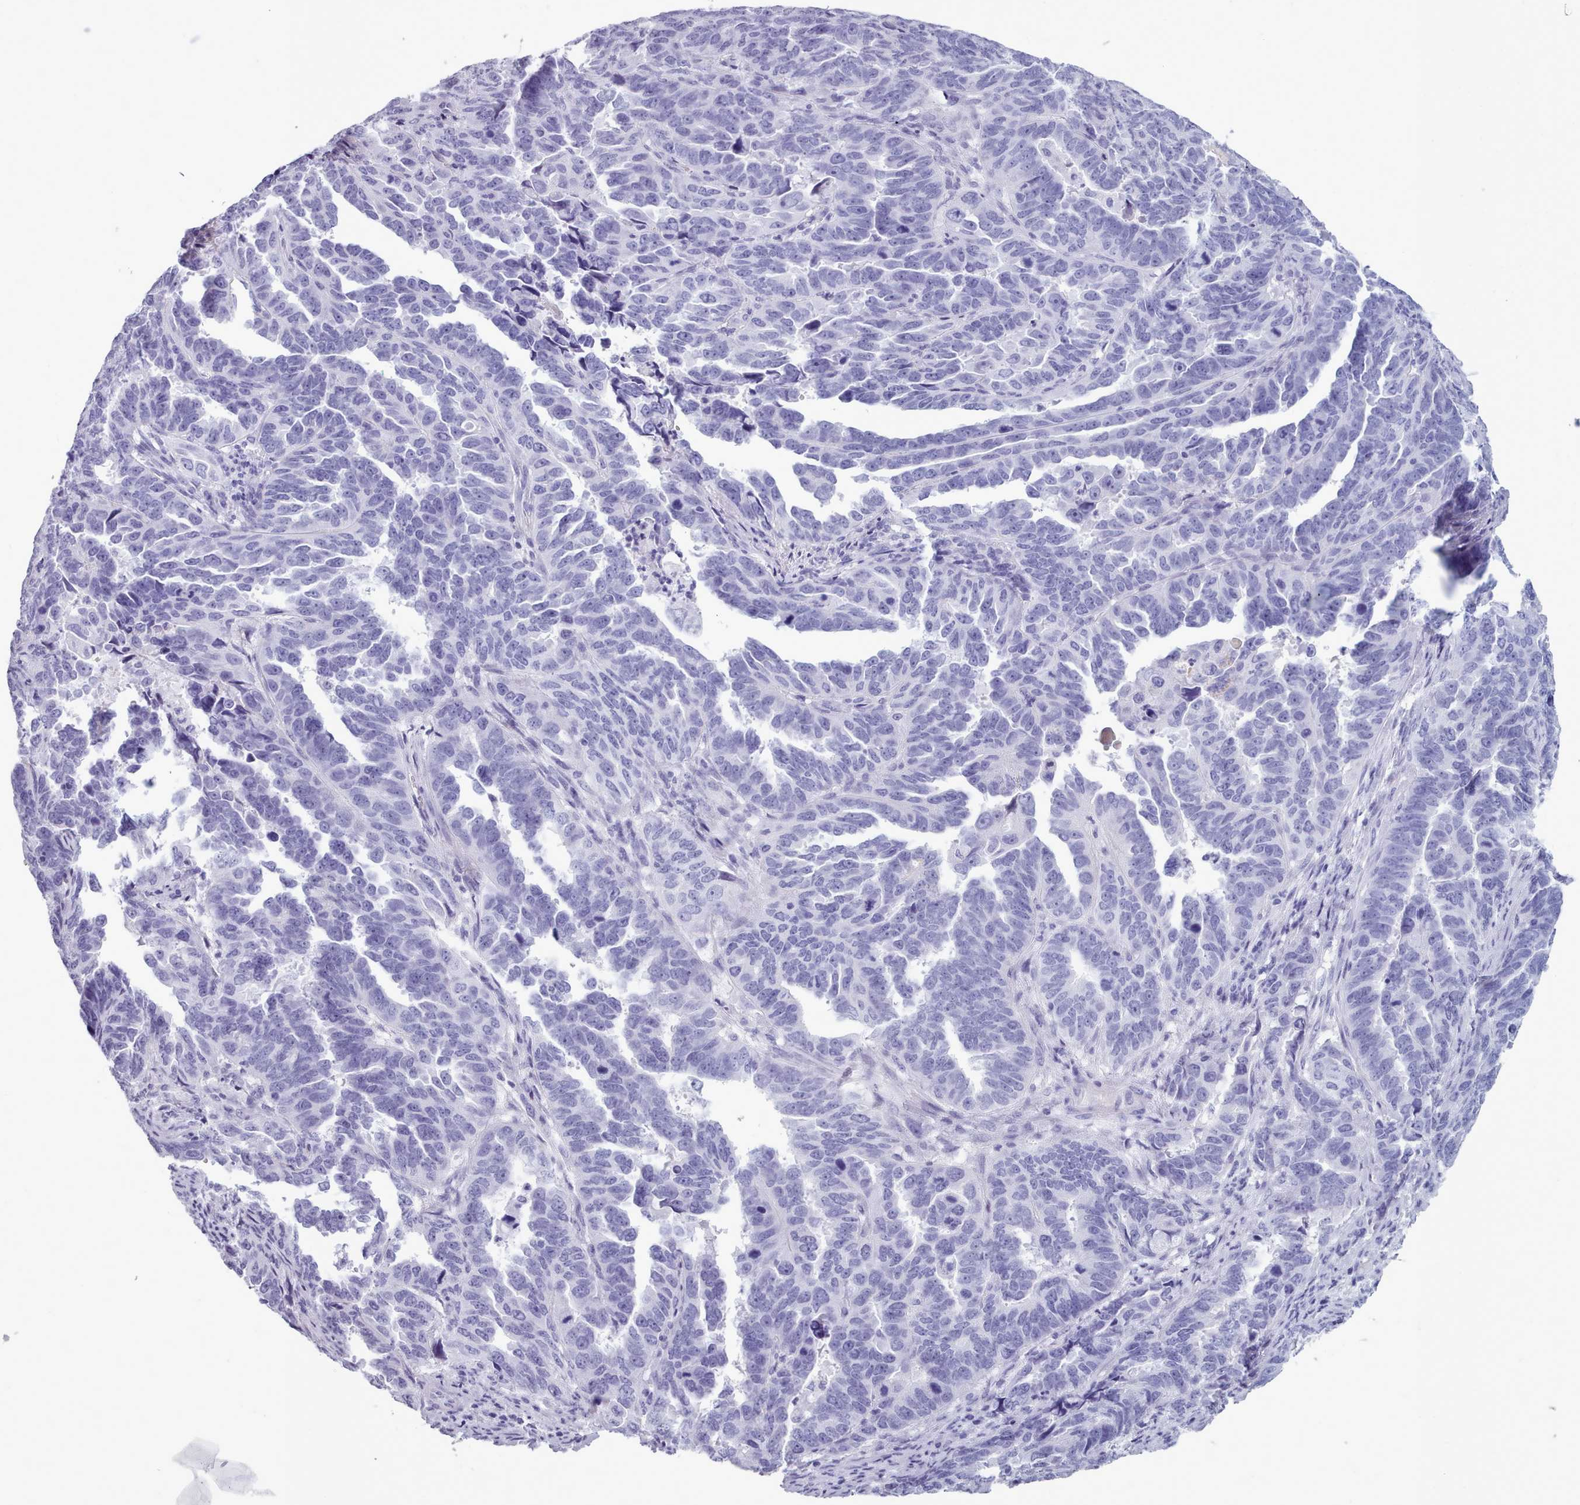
{"staining": {"intensity": "negative", "quantity": "none", "location": "none"}, "tissue": "endometrial cancer", "cell_type": "Tumor cells", "image_type": "cancer", "snomed": [{"axis": "morphology", "description": "Adenocarcinoma, NOS"}, {"axis": "topography", "description": "Endometrium"}], "caption": "DAB (3,3'-diaminobenzidine) immunohistochemical staining of adenocarcinoma (endometrial) shows no significant expression in tumor cells. (DAB (3,3'-diaminobenzidine) immunohistochemistry visualized using brightfield microscopy, high magnification).", "gene": "ZNF43", "patient": {"sex": "female", "age": 65}}